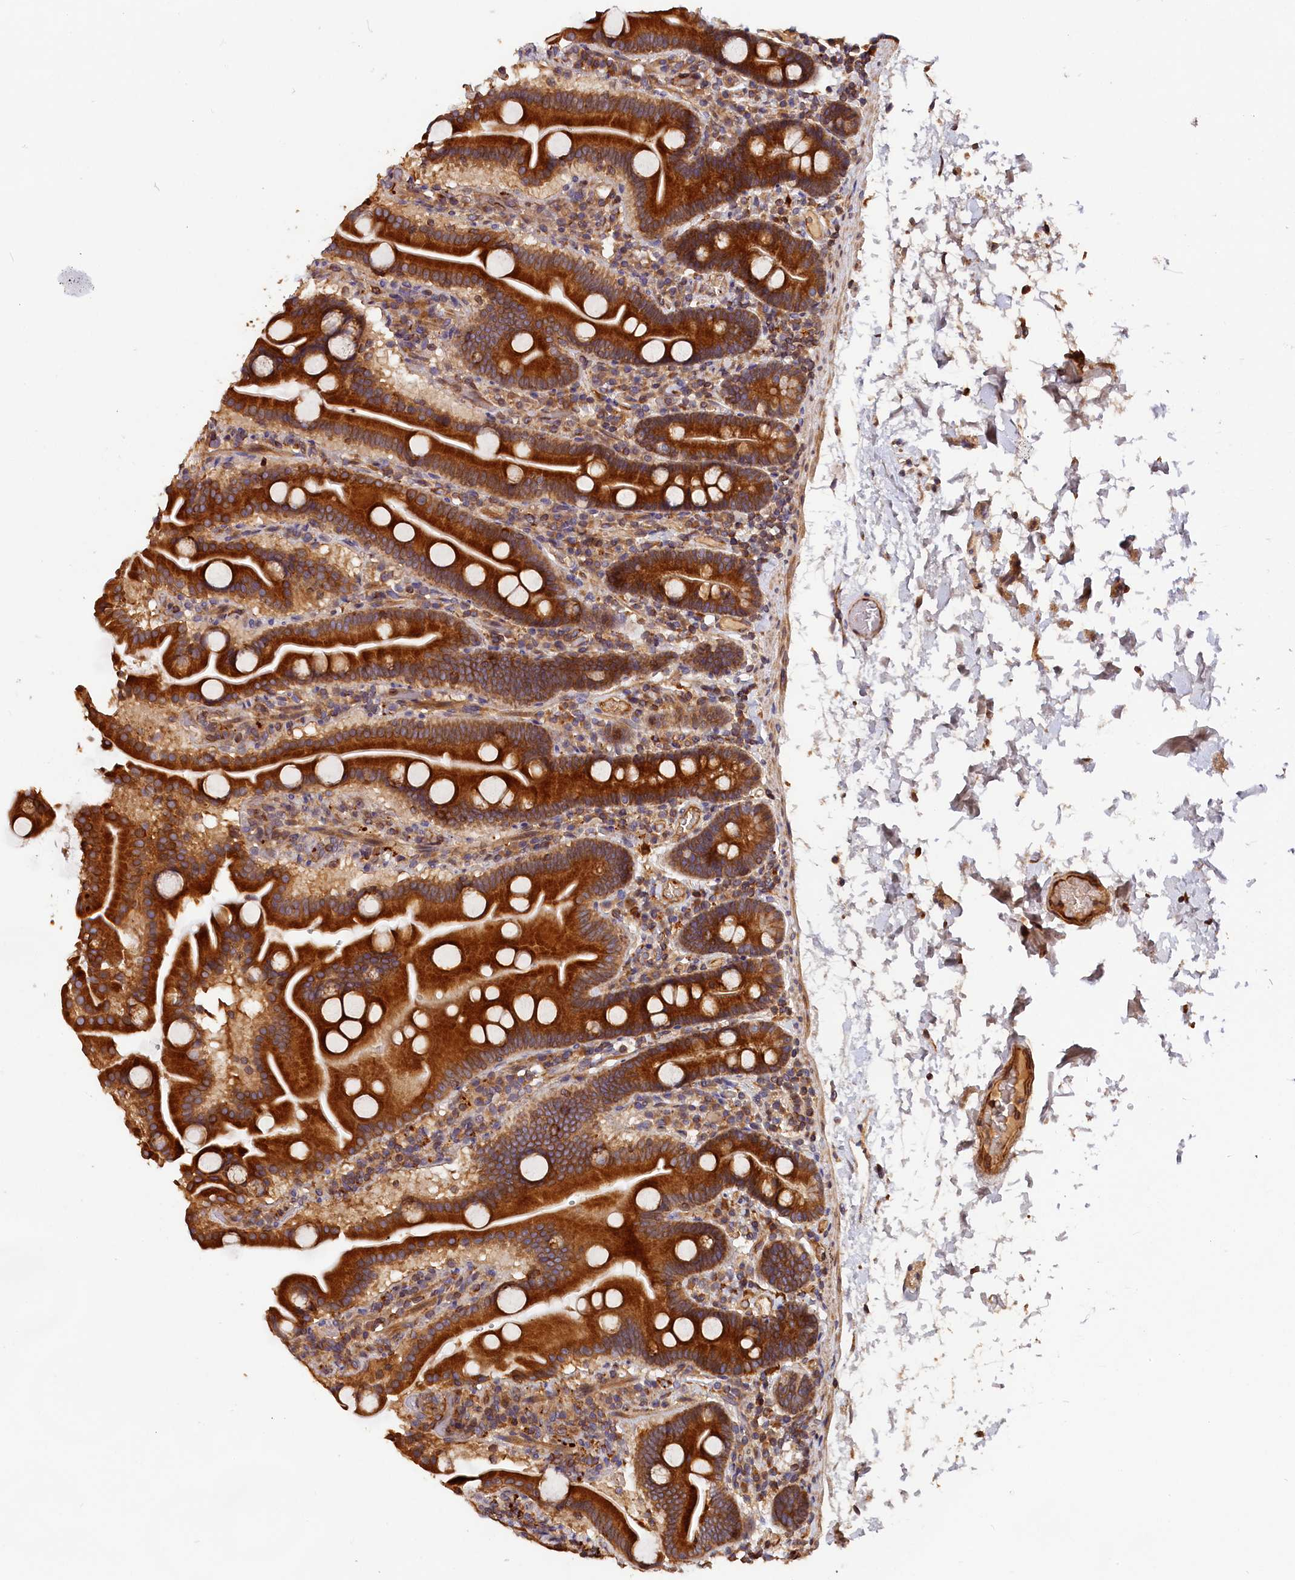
{"staining": {"intensity": "strong", "quantity": ">75%", "location": "cytoplasmic/membranous"}, "tissue": "duodenum", "cell_type": "Glandular cells", "image_type": "normal", "snomed": [{"axis": "morphology", "description": "Normal tissue, NOS"}, {"axis": "topography", "description": "Duodenum"}], "caption": "Normal duodenum reveals strong cytoplasmic/membranous staining in about >75% of glandular cells, visualized by immunohistochemistry. Nuclei are stained in blue.", "gene": "HMOX2", "patient": {"sex": "male", "age": 55}}